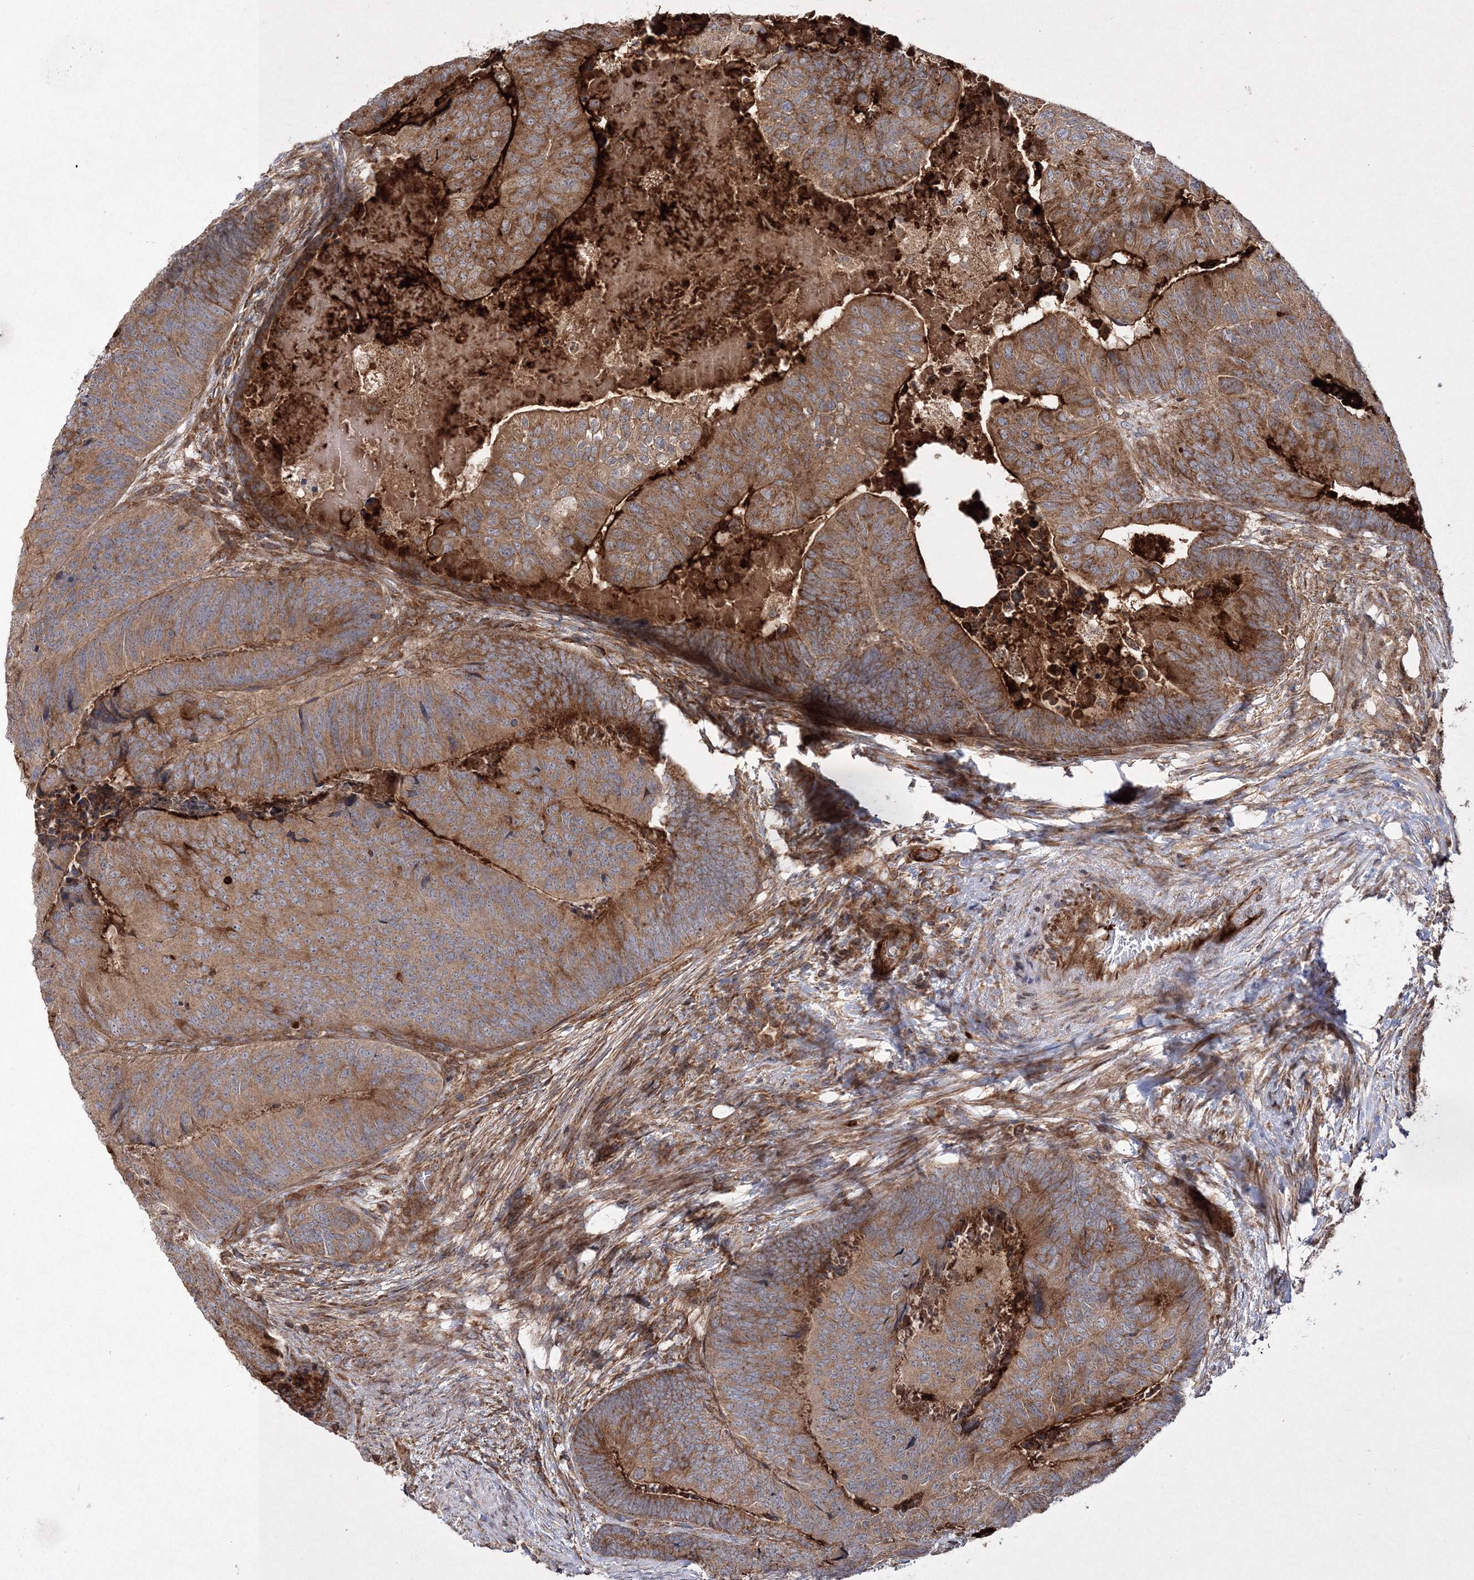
{"staining": {"intensity": "moderate", "quantity": ">75%", "location": "cytoplasmic/membranous"}, "tissue": "colorectal cancer", "cell_type": "Tumor cells", "image_type": "cancer", "snomed": [{"axis": "morphology", "description": "Adenocarcinoma, NOS"}, {"axis": "topography", "description": "Colon"}], "caption": "Moderate cytoplasmic/membranous protein positivity is present in approximately >75% of tumor cells in adenocarcinoma (colorectal).", "gene": "DNAJC13", "patient": {"sex": "female", "age": 67}}